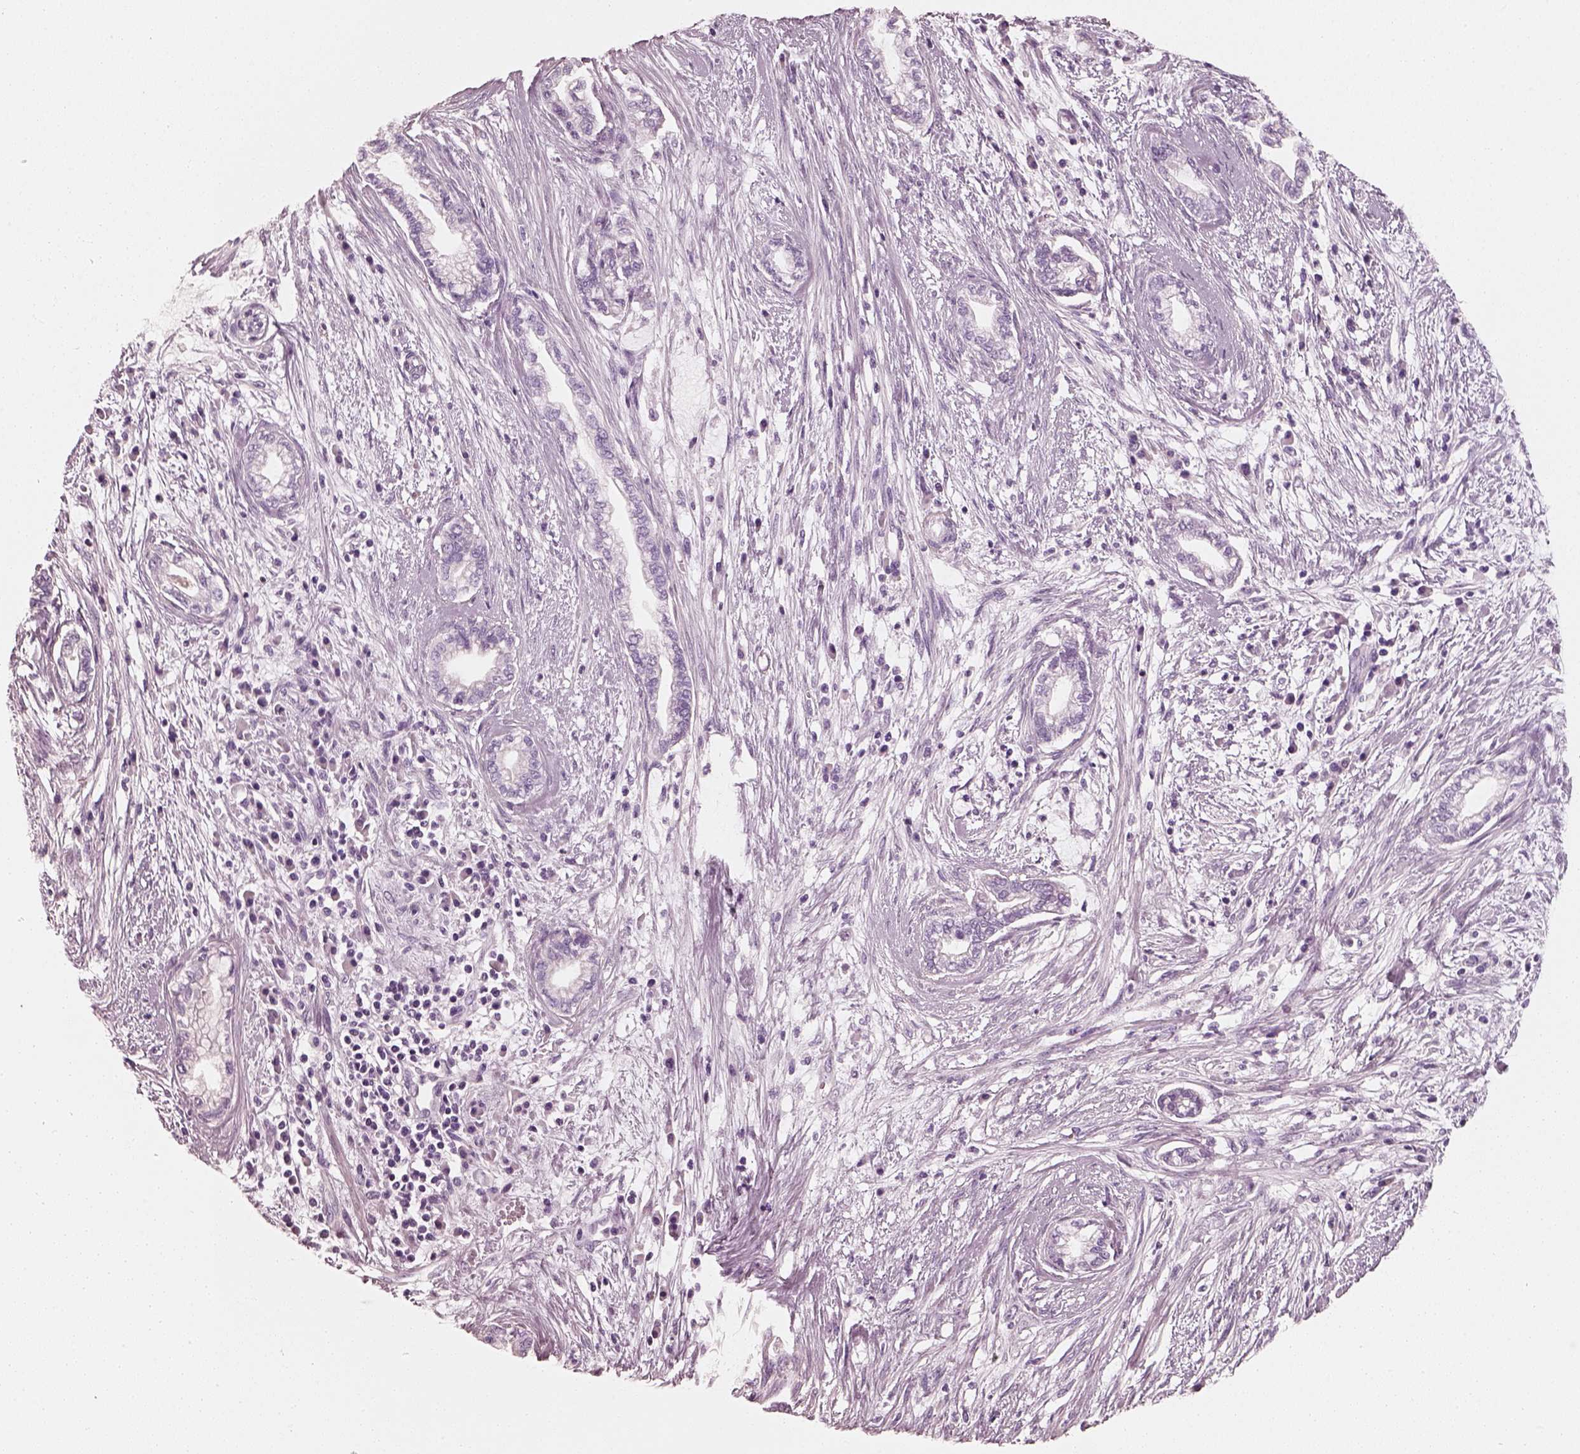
{"staining": {"intensity": "negative", "quantity": "none", "location": "none"}, "tissue": "cervical cancer", "cell_type": "Tumor cells", "image_type": "cancer", "snomed": [{"axis": "morphology", "description": "Adenocarcinoma, NOS"}, {"axis": "topography", "description": "Cervix"}], "caption": "A photomicrograph of human cervical adenocarcinoma is negative for staining in tumor cells.", "gene": "RS1", "patient": {"sex": "female", "age": 62}}